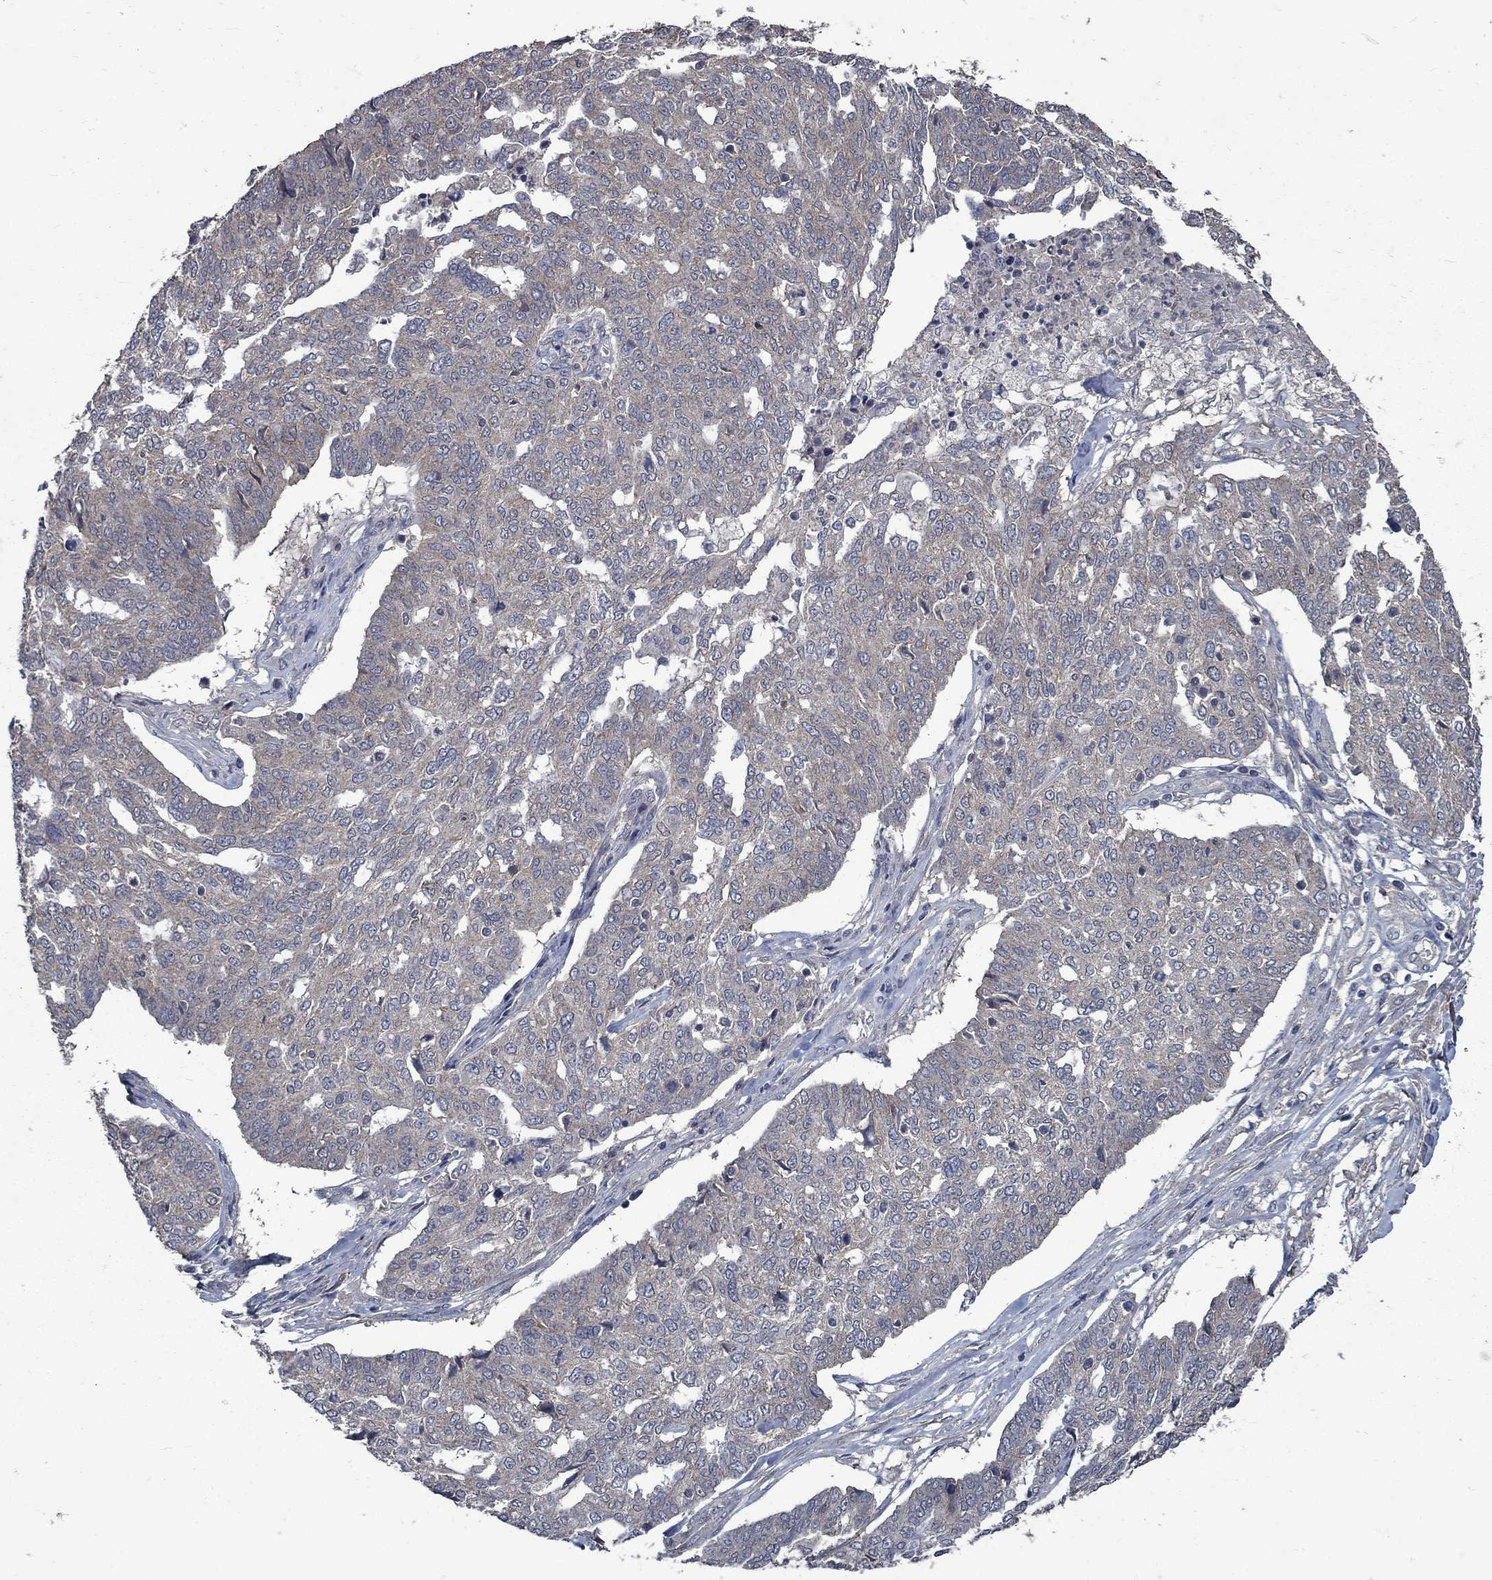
{"staining": {"intensity": "weak", "quantity": "<25%", "location": "cytoplasmic/membranous"}, "tissue": "ovarian cancer", "cell_type": "Tumor cells", "image_type": "cancer", "snomed": [{"axis": "morphology", "description": "Cystadenocarcinoma, serous, NOS"}, {"axis": "topography", "description": "Ovary"}], "caption": "High power microscopy micrograph of an immunohistochemistry micrograph of ovarian cancer, revealing no significant staining in tumor cells.", "gene": "SLC44A1", "patient": {"sex": "female", "age": 67}}